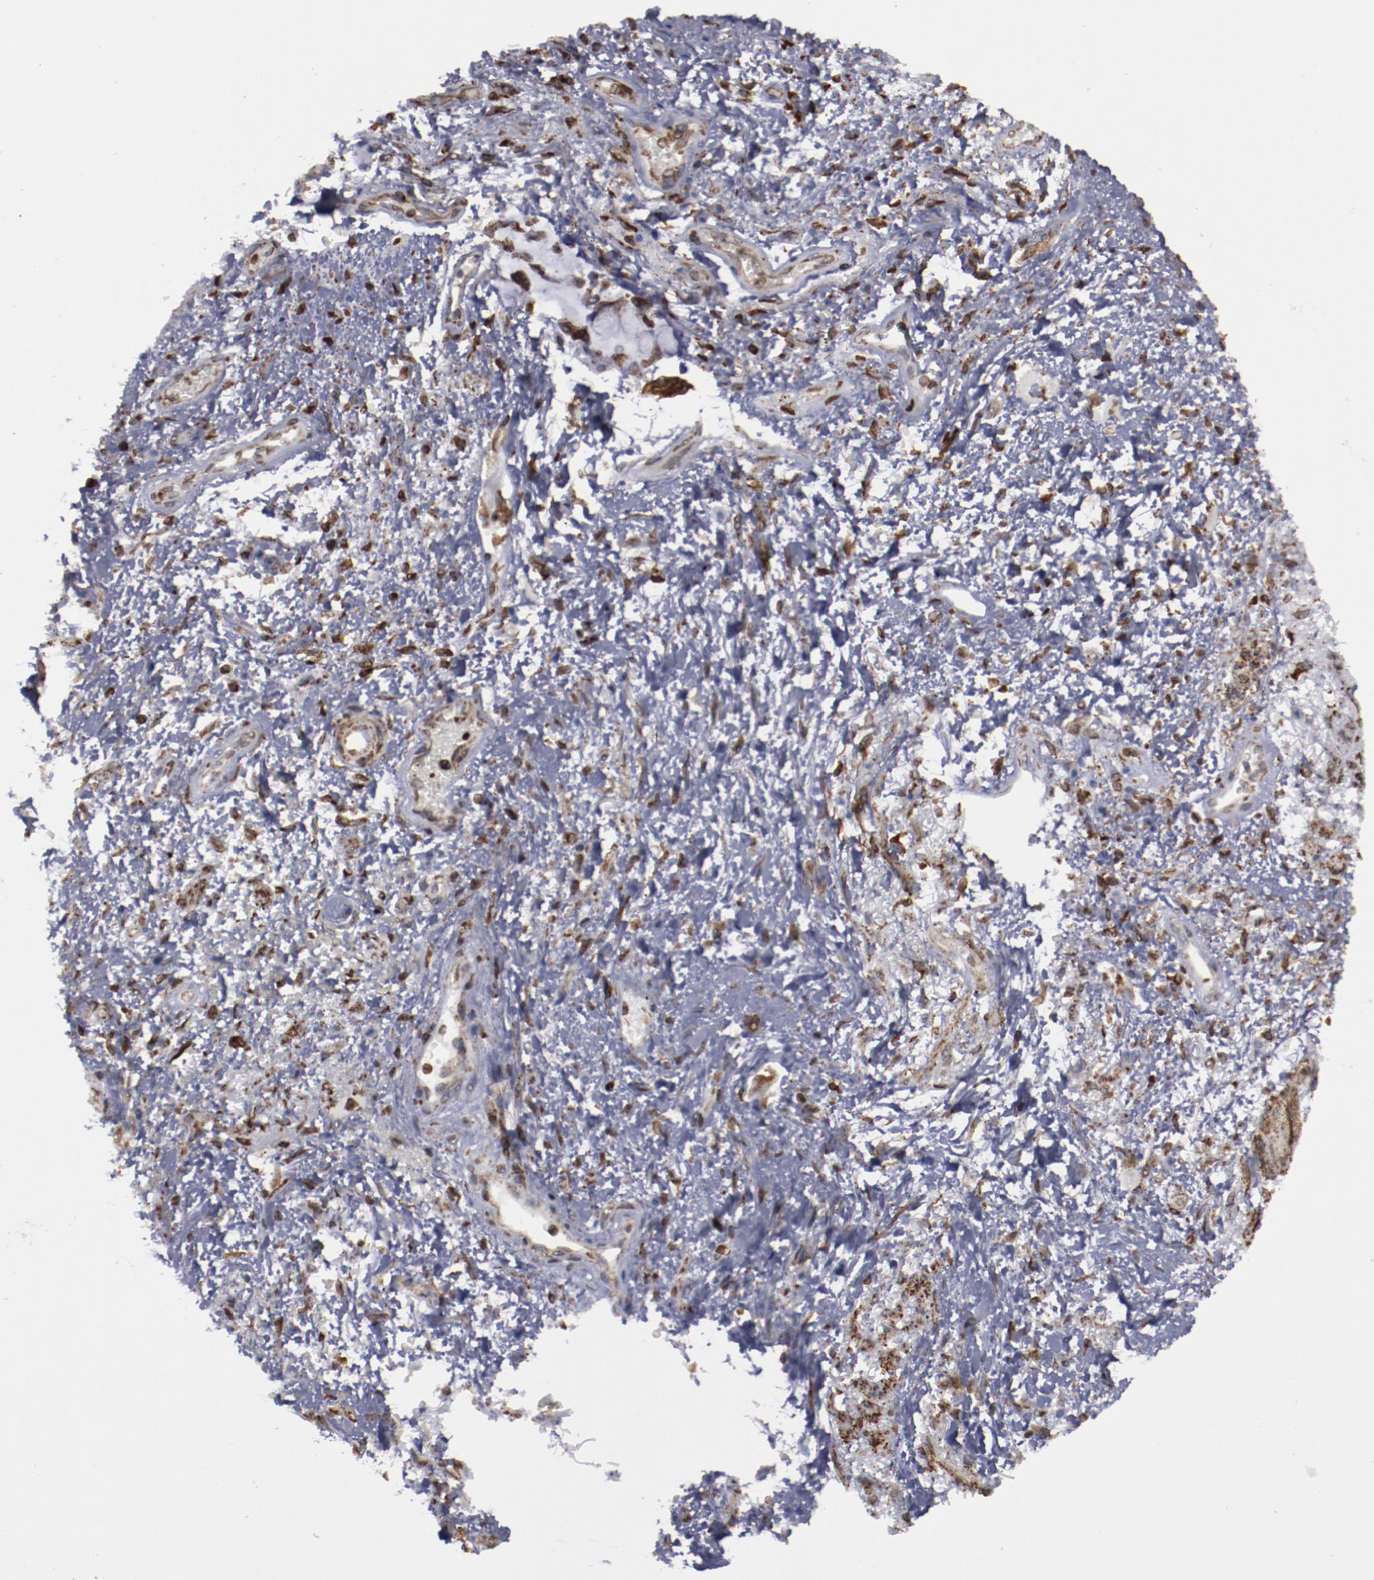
{"staining": {"intensity": "moderate", "quantity": ">75%", "location": "cytoplasmic/membranous"}, "tissue": "skin", "cell_type": "Epidermal cells", "image_type": "normal", "snomed": [{"axis": "morphology", "description": "Normal tissue, NOS"}, {"axis": "topography", "description": "Anal"}], "caption": "Brown immunohistochemical staining in normal human skin demonstrates moderate cytoplasmic/membranous expression in approximately >75% of epidermal cells.", "gene": "ERLIN2", "patient": {"sex": "female", "age": 46}}